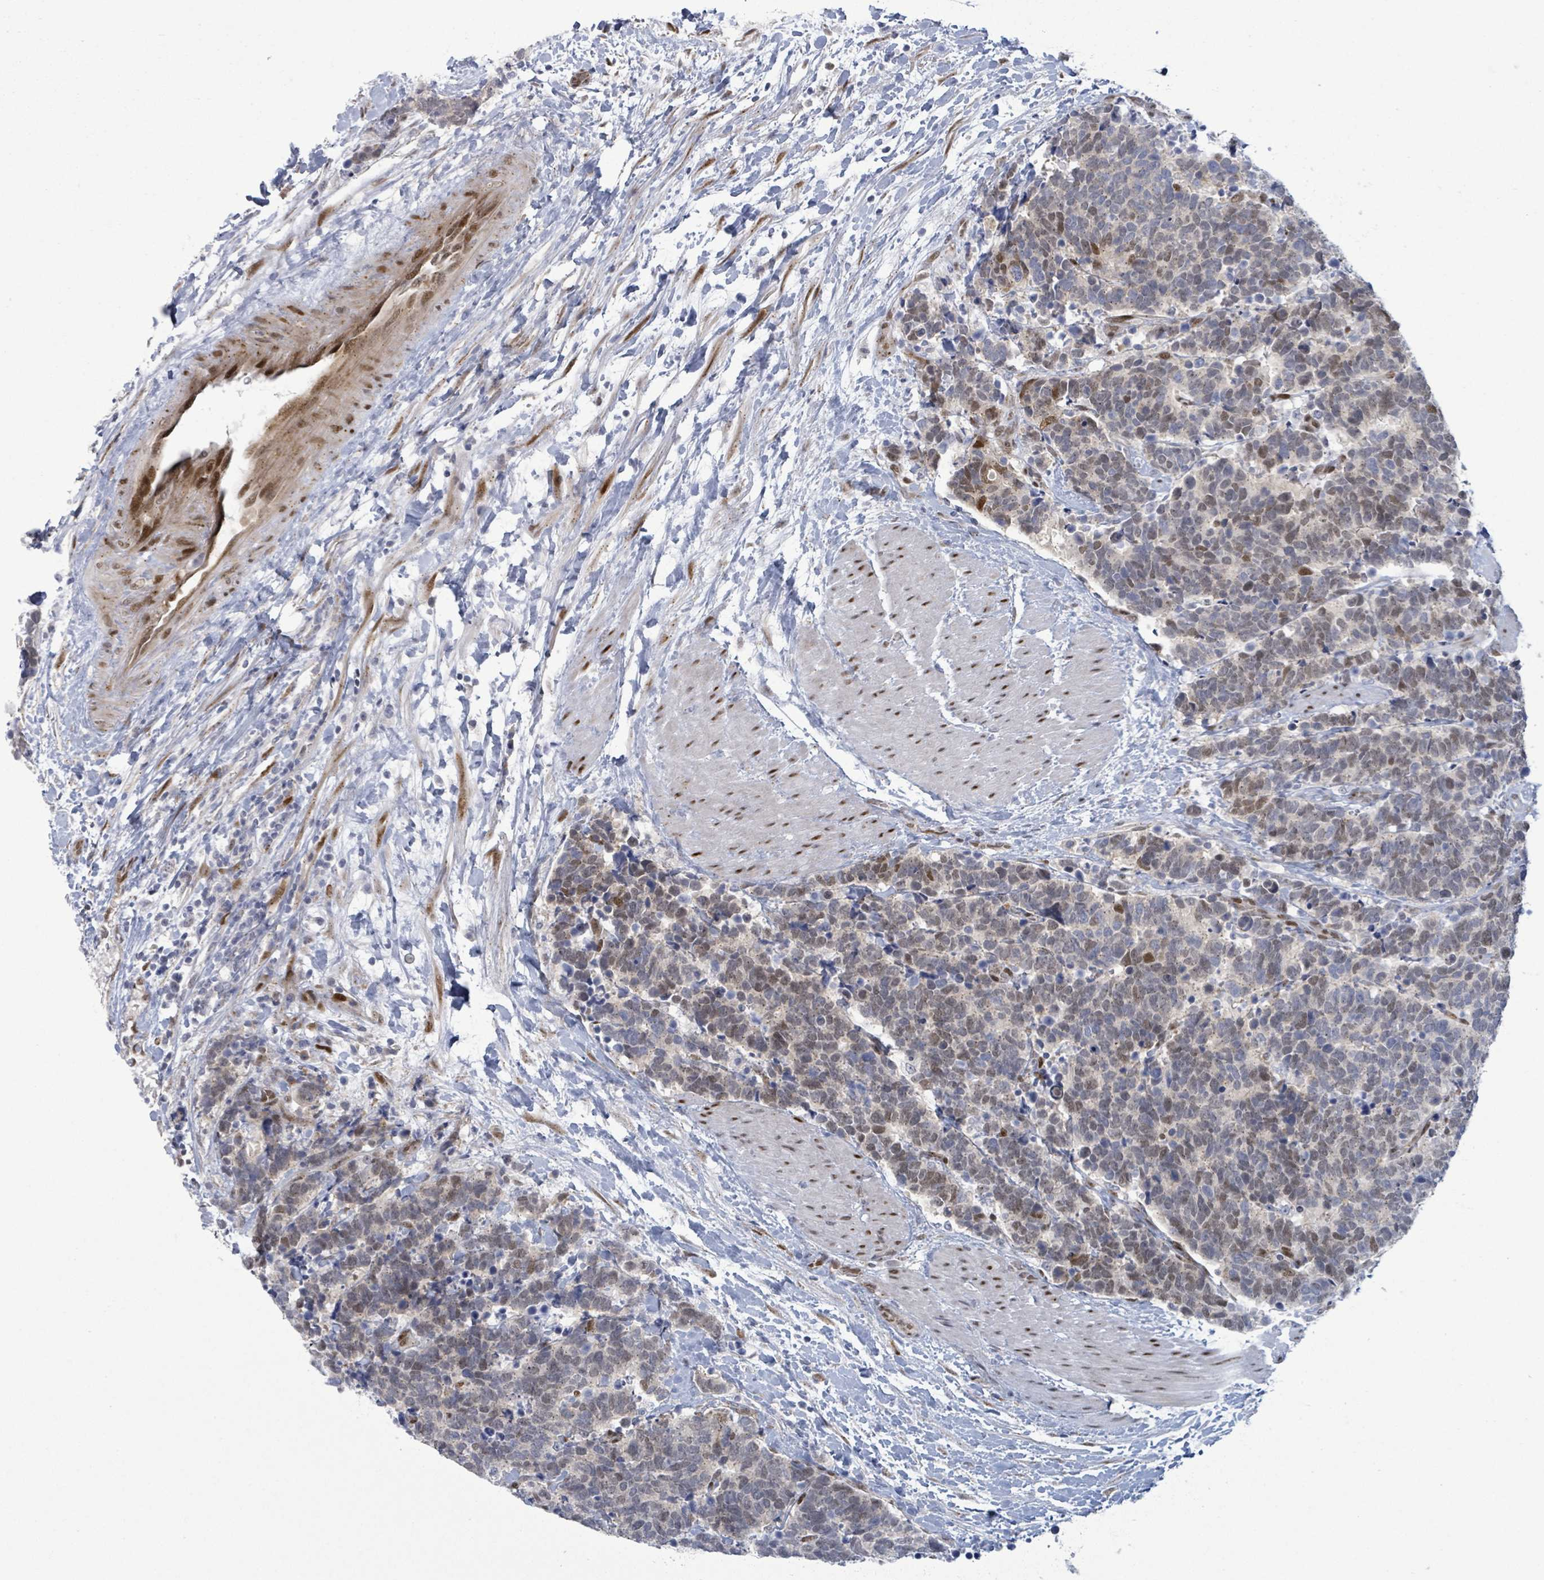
{"staining": {"intensity": "moderate", "quantity": "<25%", "location": "nuclear"}, "tissue": "carcinoid", "cell_type": "Tumor cells", "image_type": "cancer", "snomed": [{"axis": "morphology", "description": "Carcinoma, NOS"}, {"axis": "morphology", "description": "Carcinoid, malignant, NOS"}, {"axis": "topography", "description": "Prostate"}], "caption": "An immunohistochemistry (IHC) micrograph of tumor tissue is shown. Protein staining in brown shows moderate nuclear positivity in carcinoid within tumor cells.", "gene": "TUSC1", "patient": {"sex": "male", "age": 57}}